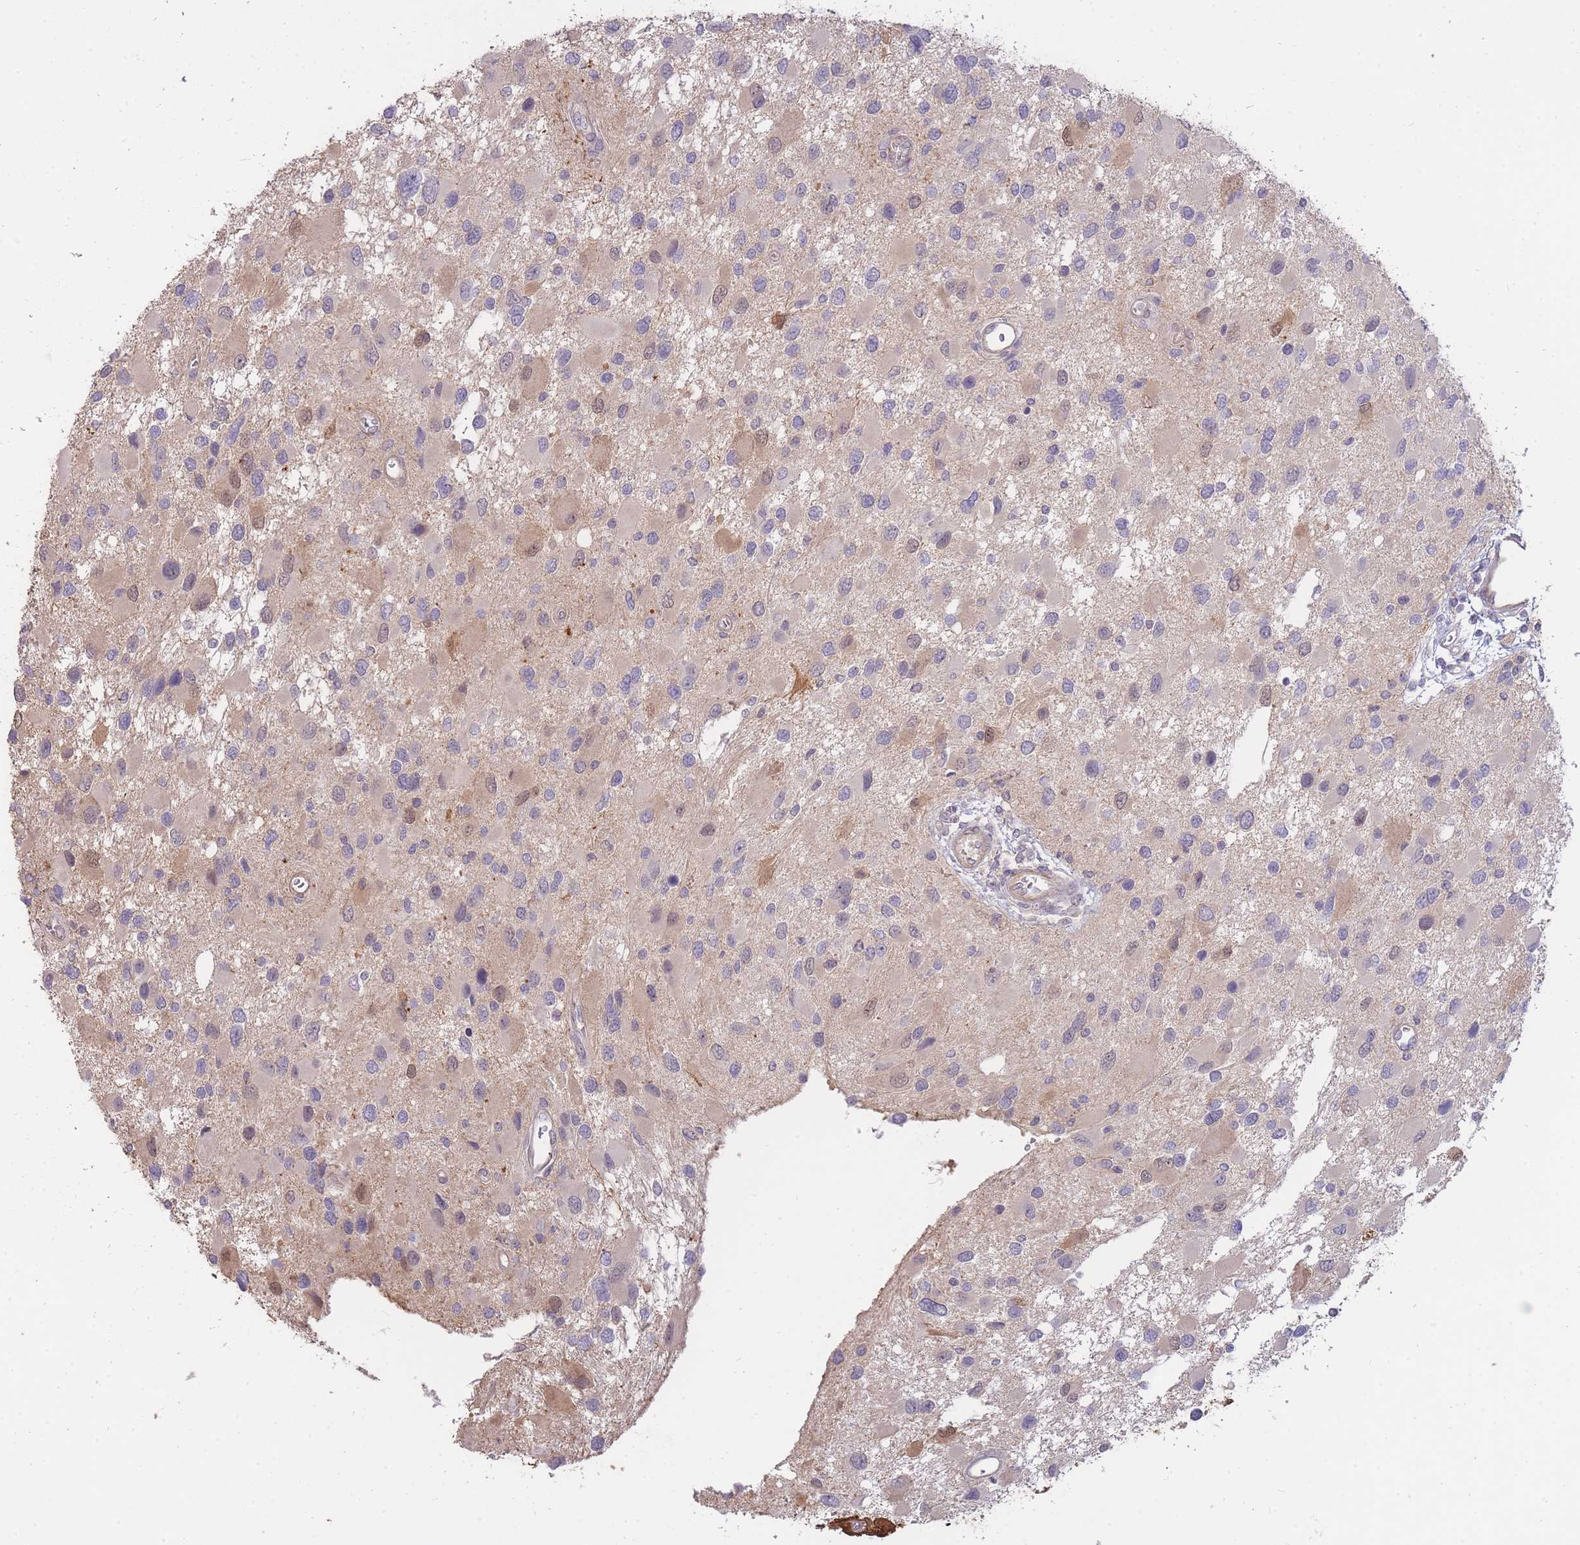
{"staining": {"intensity": "negative", "quantity": "none", "location": "none"}, "tissue": "glioma", "cell_type": "Tumor cells", "image_type": "cancer", "snomed": [{"axis": "morphology", "description": "Glioma, malignant, High grade"}, {"axis": "topography", "description": "Brain"}], "caption": "An image of glioma stained for a protein demonstrates no brown staining in tumor cells.", "gene": "SMC6", "patient": {"sex": "male", "age": 53}}